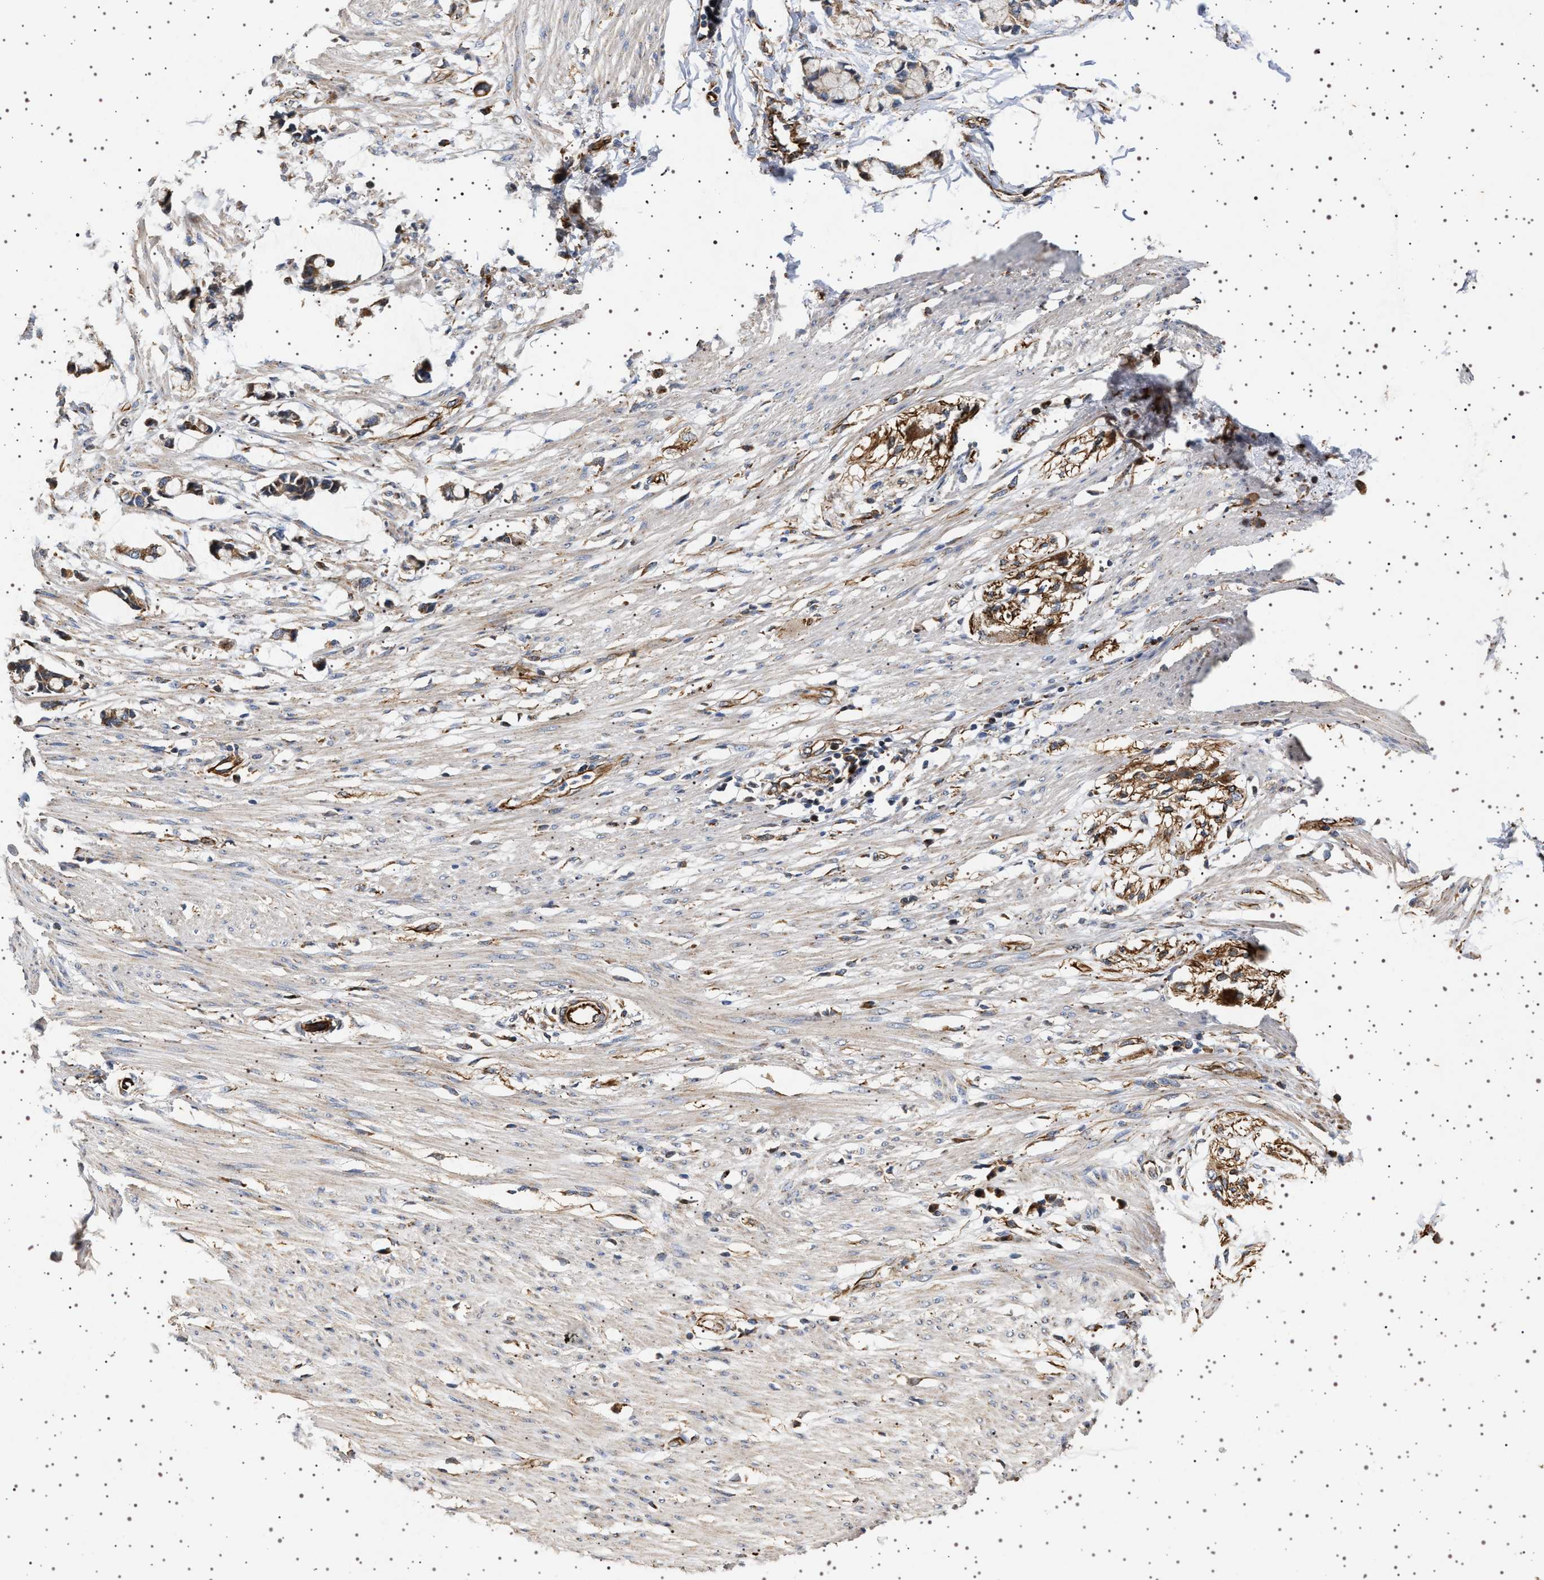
{"staining": {"intensity": "weak", "quantity": "25%-75%", "location": "cytoplasmic/membranous"}, "tissue": "smooth muscle", "cell_type": "Smooth muscle cells", "image_type": "normal", "snomed": [{"axis": "morphology", "description": "Normal tissue, NOS"}, {"axis": "morphology", "description": "Adenocarcinoma, NOS"}, {"axis": "topography", "description": "Smooth muscle"}, {"axis": "topography", "description": "Colon"}], "caption": "Normal smooth muscle was stained to show a protein in brown. There is low levels of weak cytoplasmic/membranous positivity in approximately 25%-75% of smooth muscle cells.", "gene": "TRUB2", "patient": {"sex": "male", "age": 14}}